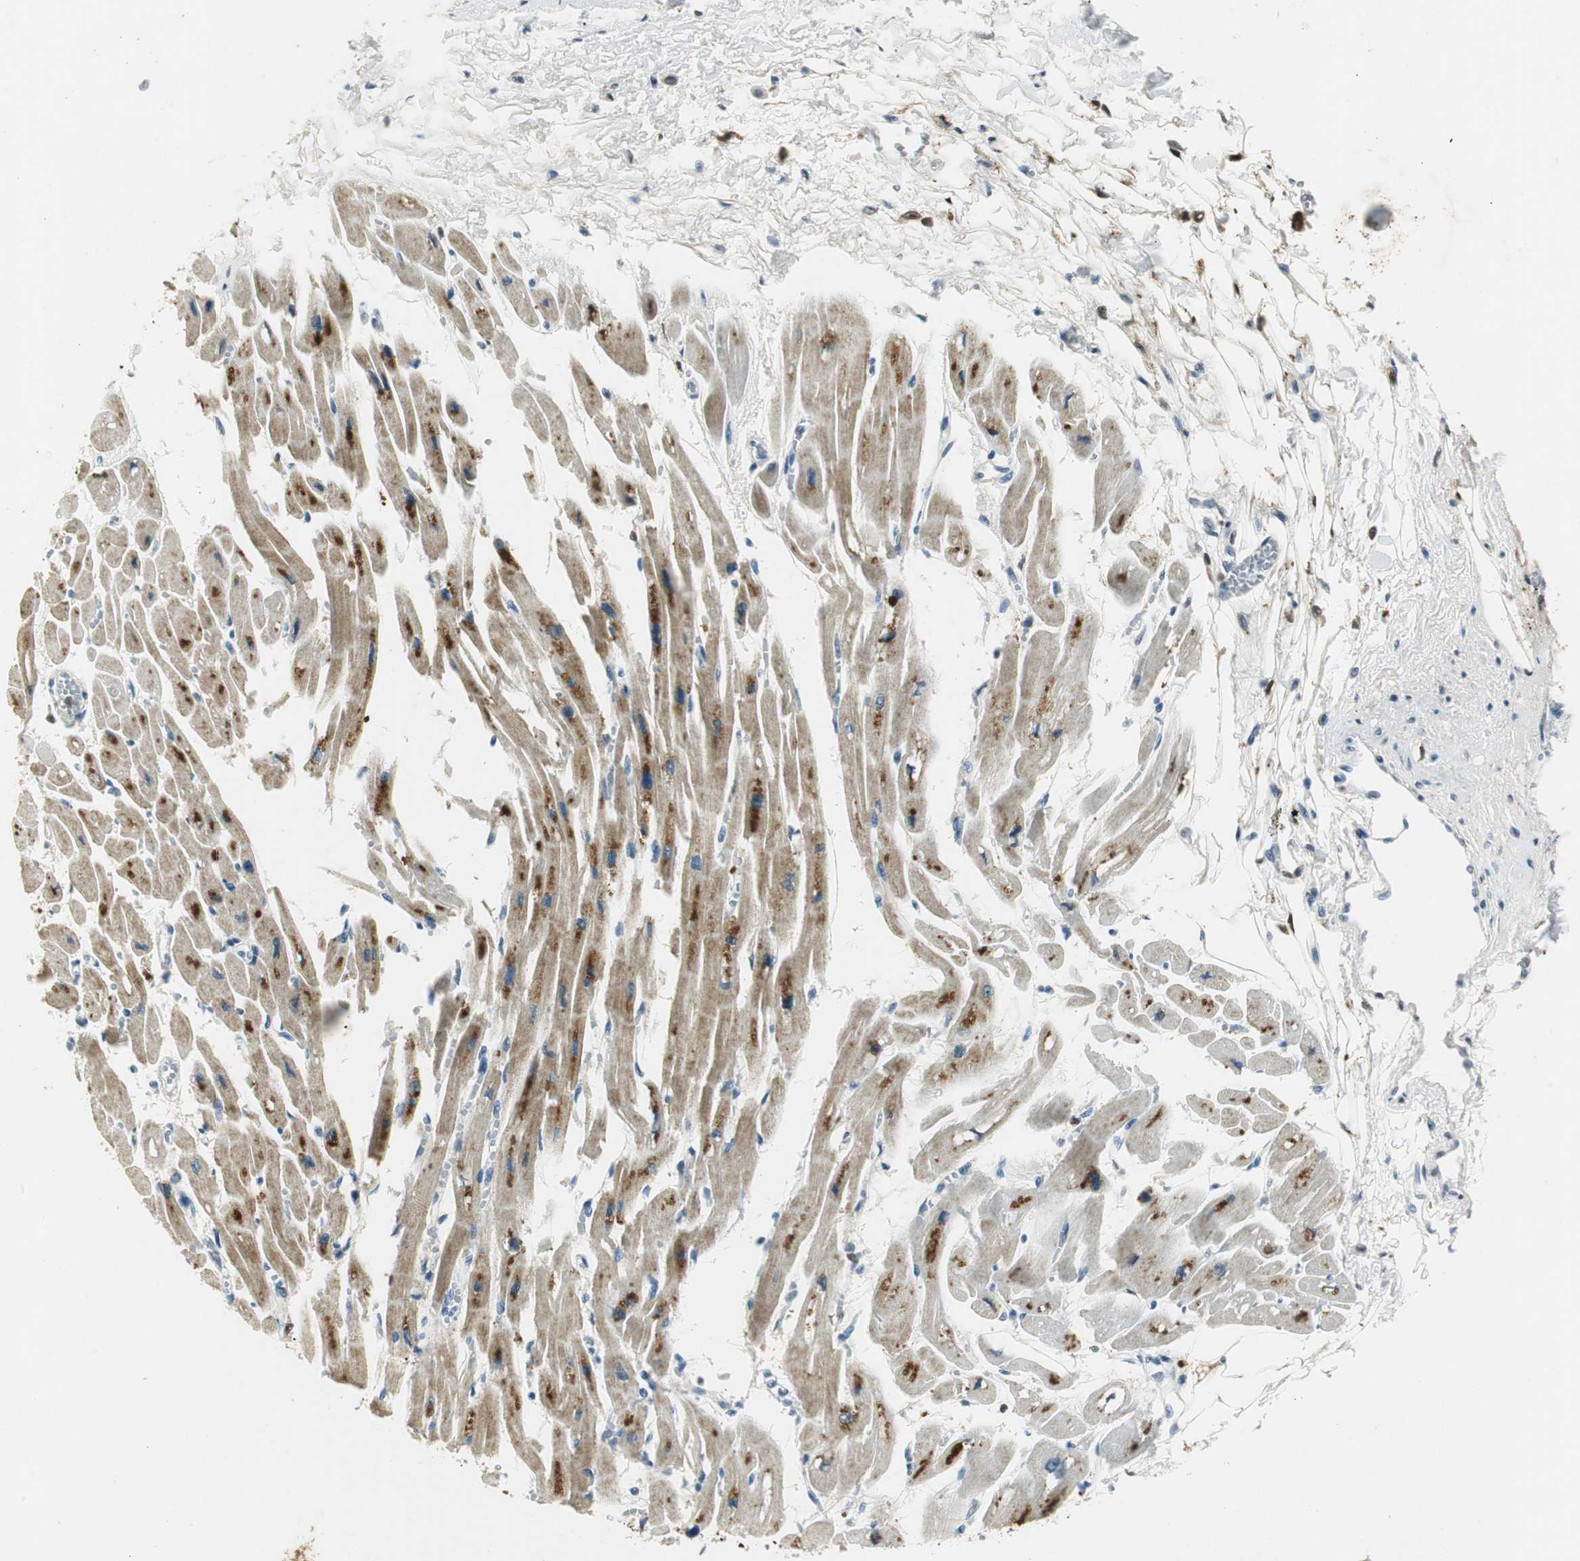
{"staining": {"intensity": "moderate", "quantity": "25%-75%", "location": "cytoplasmic/membranous"}, "tissue": "heart muscle", "cell_type": "Cardiomyocytes", "image_type": "normal", "snomed": [{"axis": "morphology", "description": "Normal tissue, NOS"}, {"axis": "topography", "description": "Heart"}], "caption": "Immunohistochemistry (IHC) of normal heart muscle demonstrates medium levels of moderate cytoplasmic/membranous positivity in about 25%-75% of cardiomyocytes. The staining was performed using DAB to visualize the protein expression in brown, while the nuclei were stained in blue with hematoxylin (Magnification: 20x).", "gene": "ME1", "patient": {"sex": "female", "age": 54}}